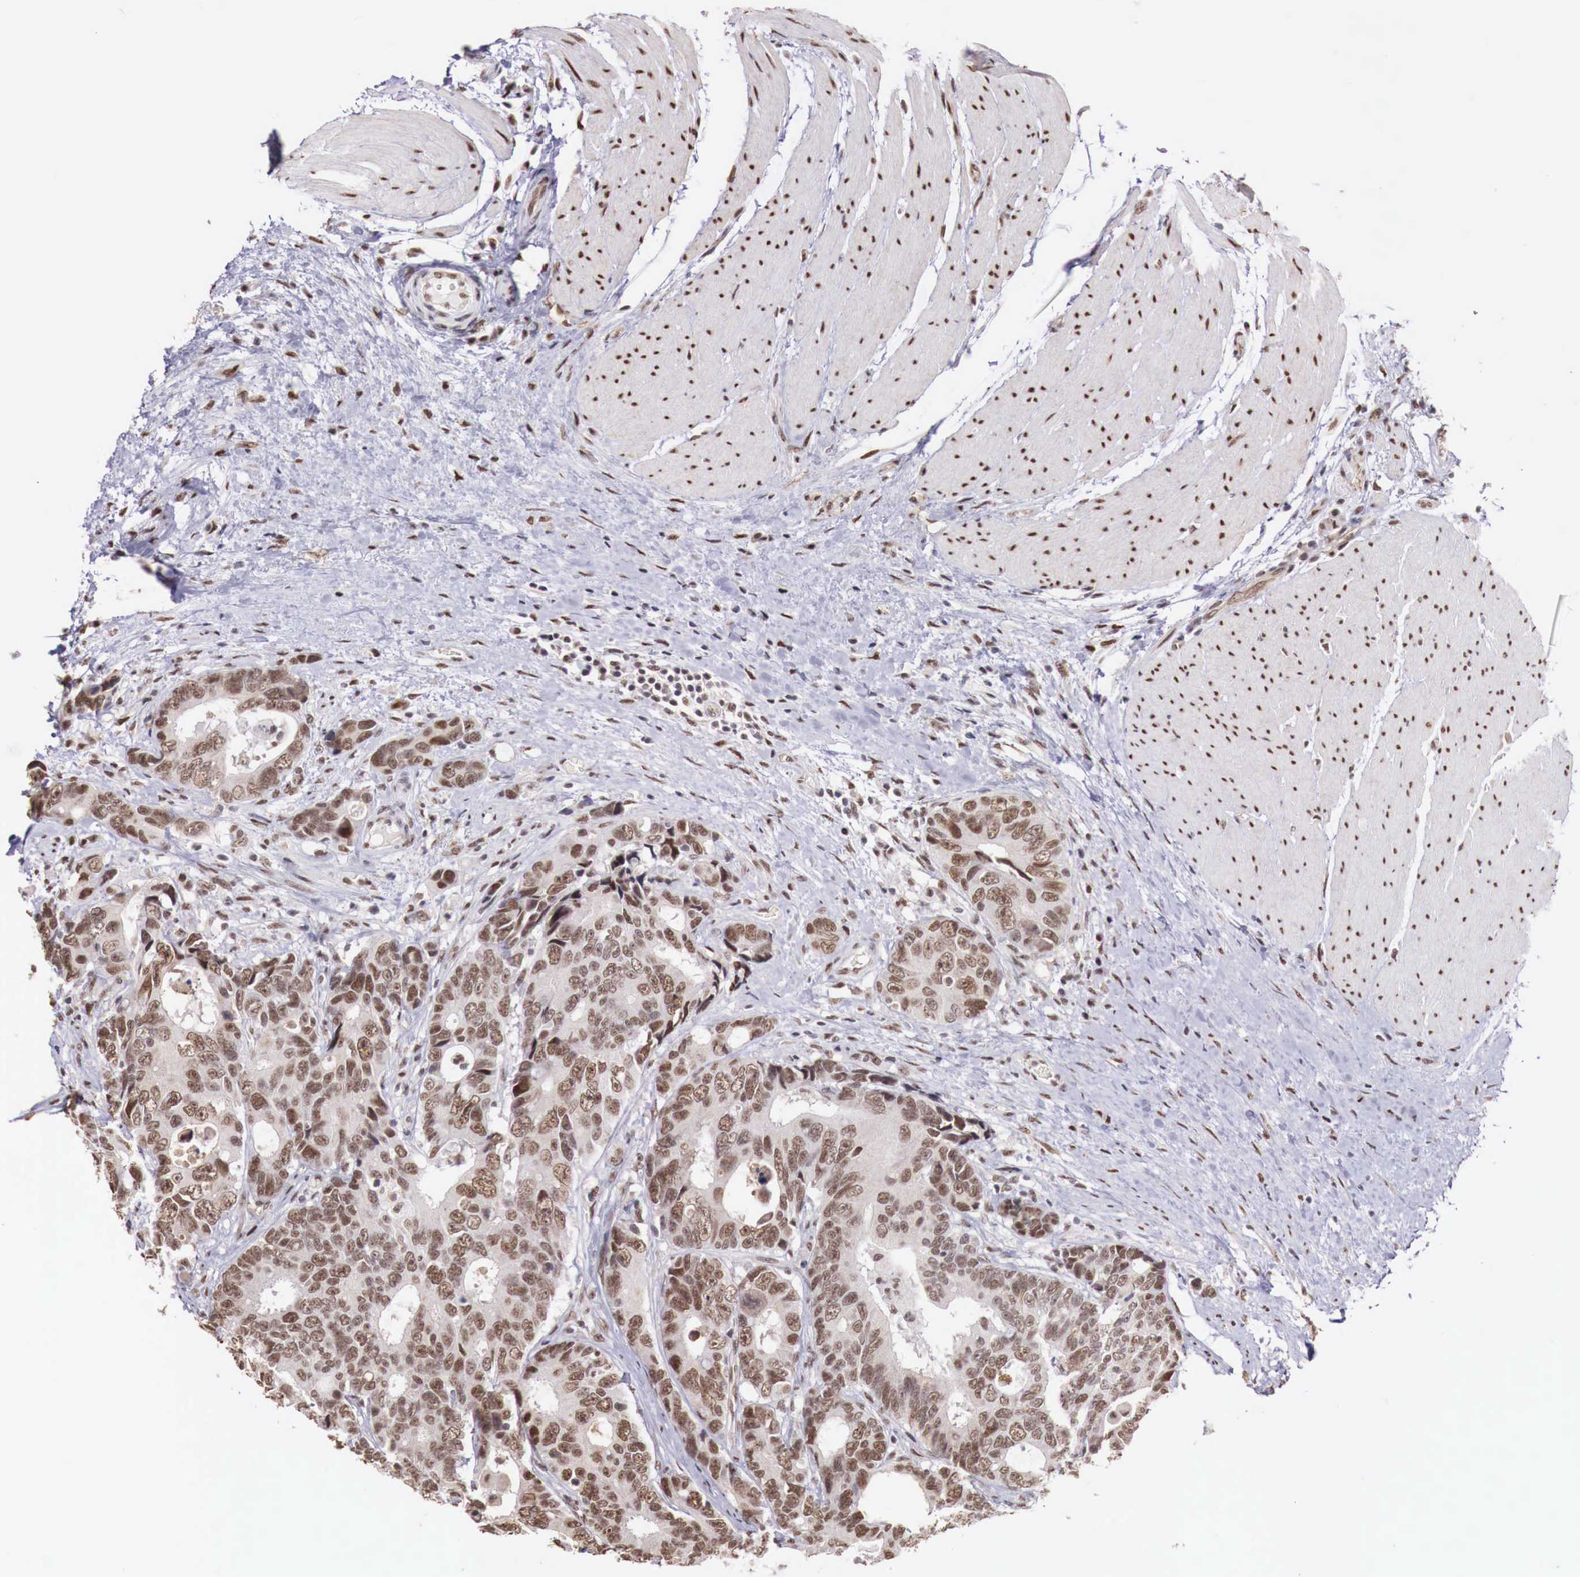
{"staining": {"intensity": "strong", "quantity": ">75%", "location": "nuclear"}, "tissue": "colorectal cancer", "cell_type": "Tumor cells", "image_type": "cancer", "snomed": [{"axis": "morphology", "description": "Adenocarcinoma, NOS"}, {"axis": "topography", "description": "Rectum"}], "caption": "Tumor cells show high levels of strong nuclear positivity in approximately >75% of cells in colorectal adenocarcinoma. (Stains: DAB in brown, nuclei in blue, Microscopy: brightfield microscopy at high magnification).", "gene": "FOXP2", "patient": {"sex": "female", "age": 67}}